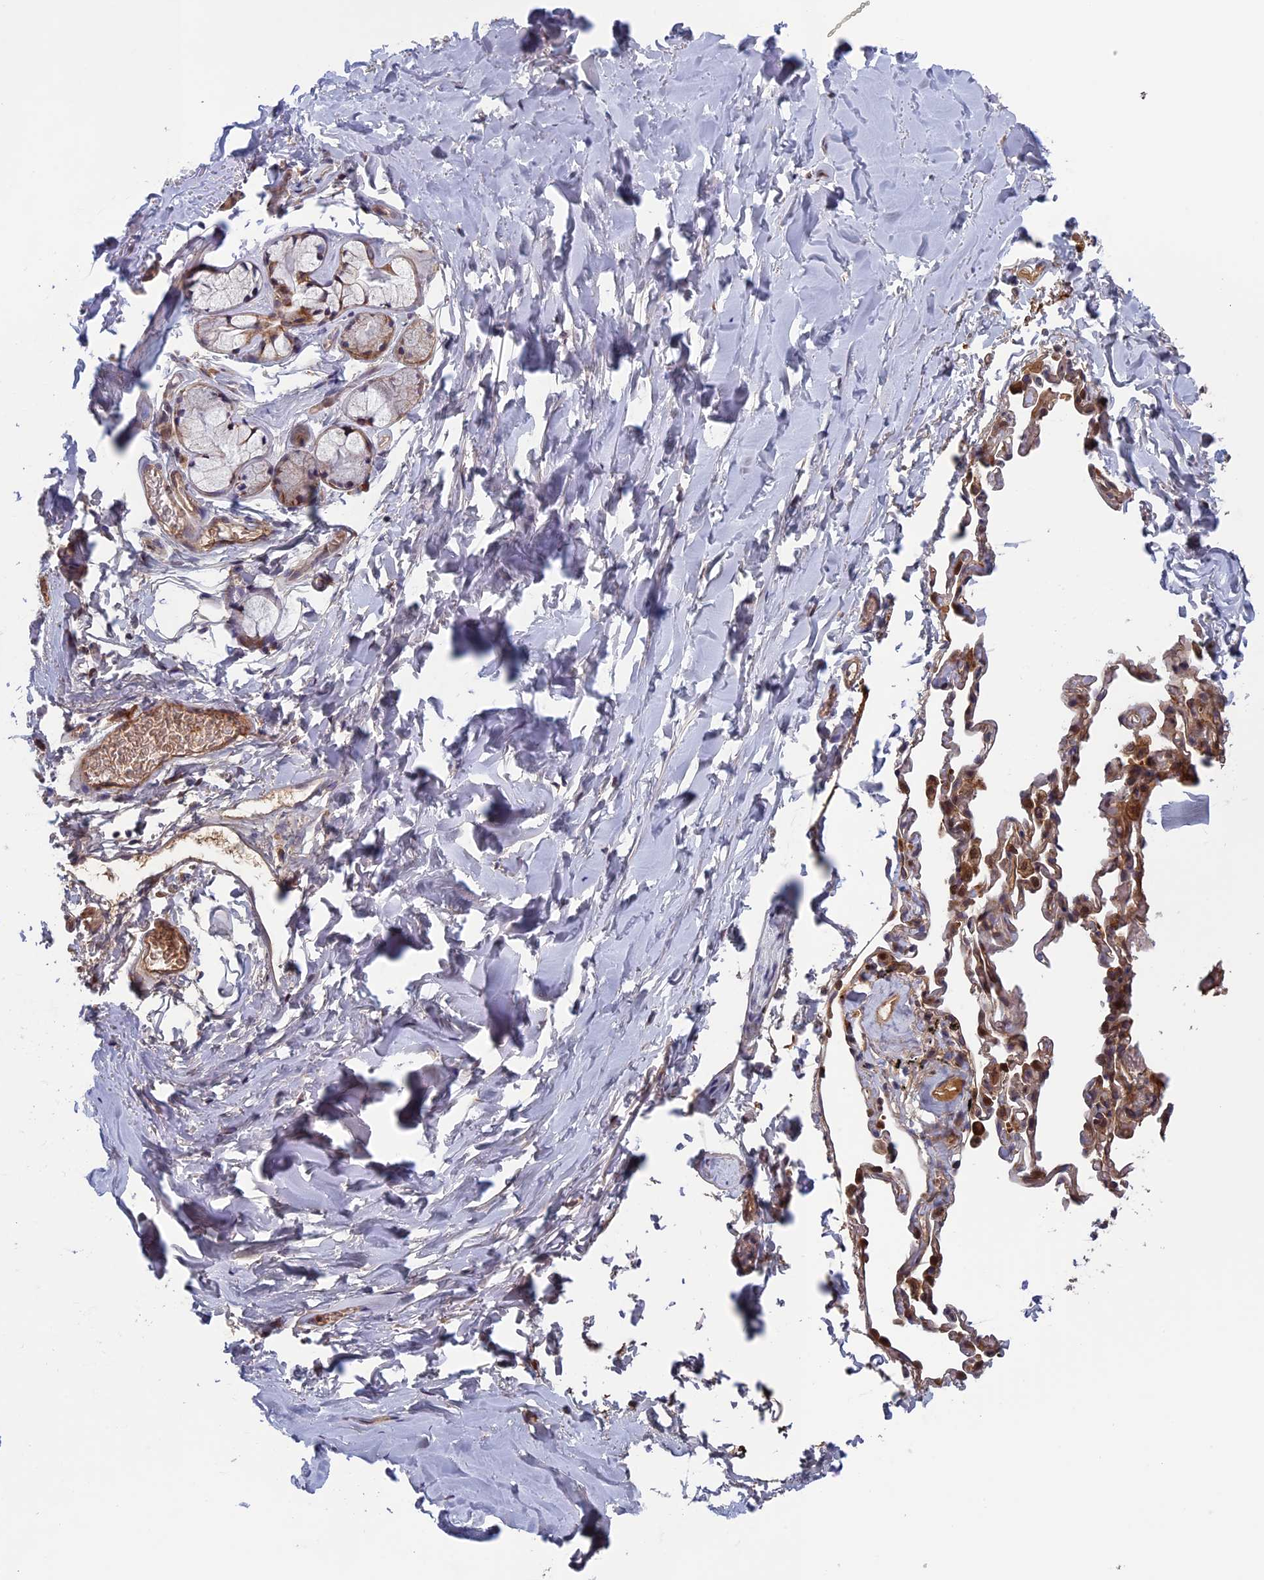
{"staining": {"intensity": "moderate", "quantity": ">75%", "location": "cytoplasmic/membranous"}, "tissue": "adipose tissue", "cell_type": "Adipocytes", "image_type": "normal", "snomed": [{"axis": "morphology", "description": "Normal tissue, NOS"}, {"axis": "topography", "description": "Lymph node"}, {"axis": "topography", "description": "Bronchus"}], "caption": "Immunohistochemical staining of unremarkable human adipose tissue reveals >75% levels of moderate cytoplasmic/membranous protein expression in about >75% of adipocytes.", "gene": "FADS1", "patient": {"sex": "male", "age": 63}}